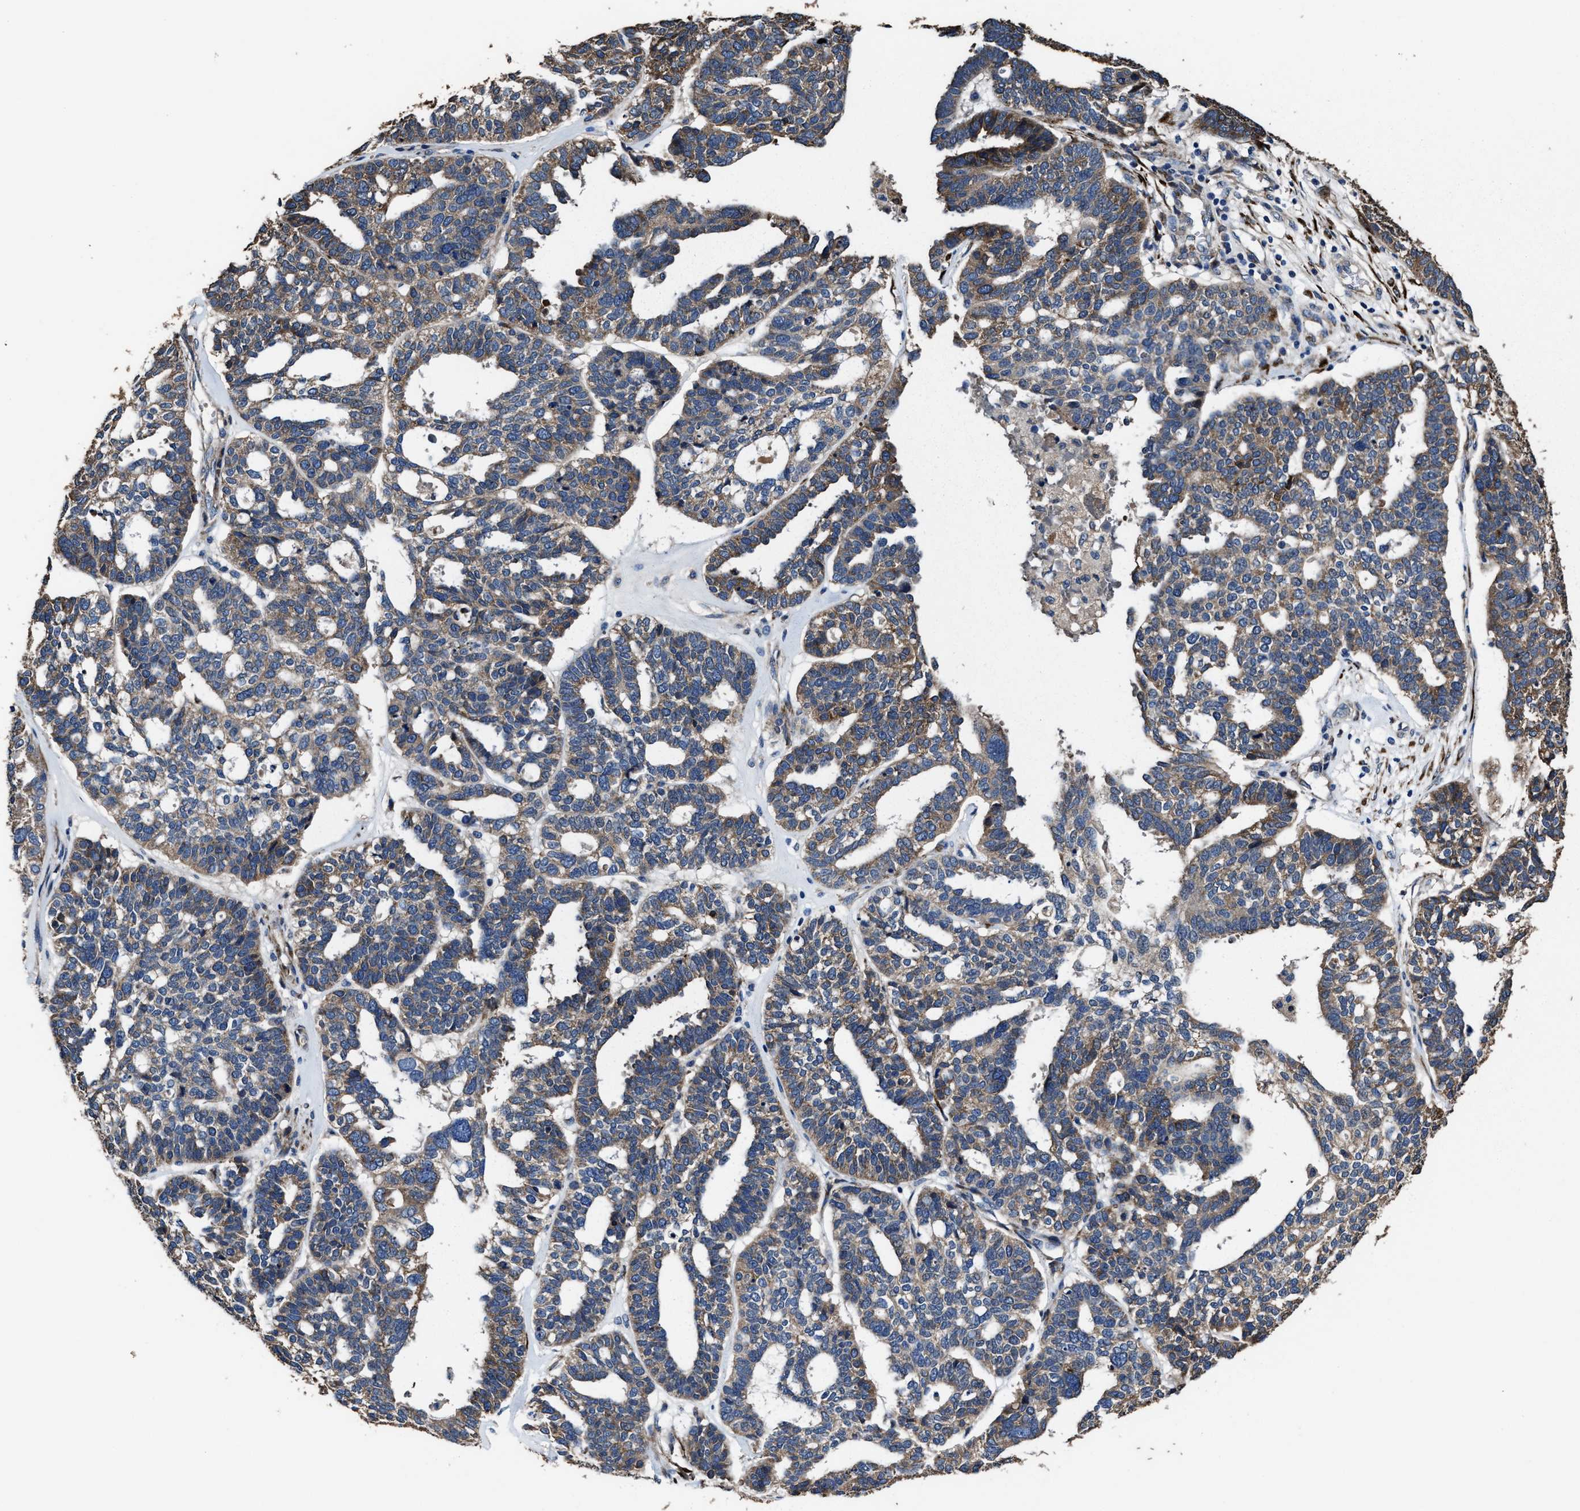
{"staining": {"intensity": "moderate", "quantity": ">75%", "location": "cytoplasmic/membranous"}, "tissue": "ovarian cancer", "cell_type": "Tumor cells", "image_type": "cancer", "snomed": [{"axis": "morphology", "description": "Cystadenocarcinoma, serous, NOS"}, {"axis": "topography", "description": "Ovary"}], "caption": "About >75% of tumor cells in ovarian serous cystadenocarcinoma reveal moderate cytoplasmic/membranous protein staining as visualized by brown immunohistochemical staining.", "gene": "IDNK", "patient": {"sex": "female", "age": 59}}